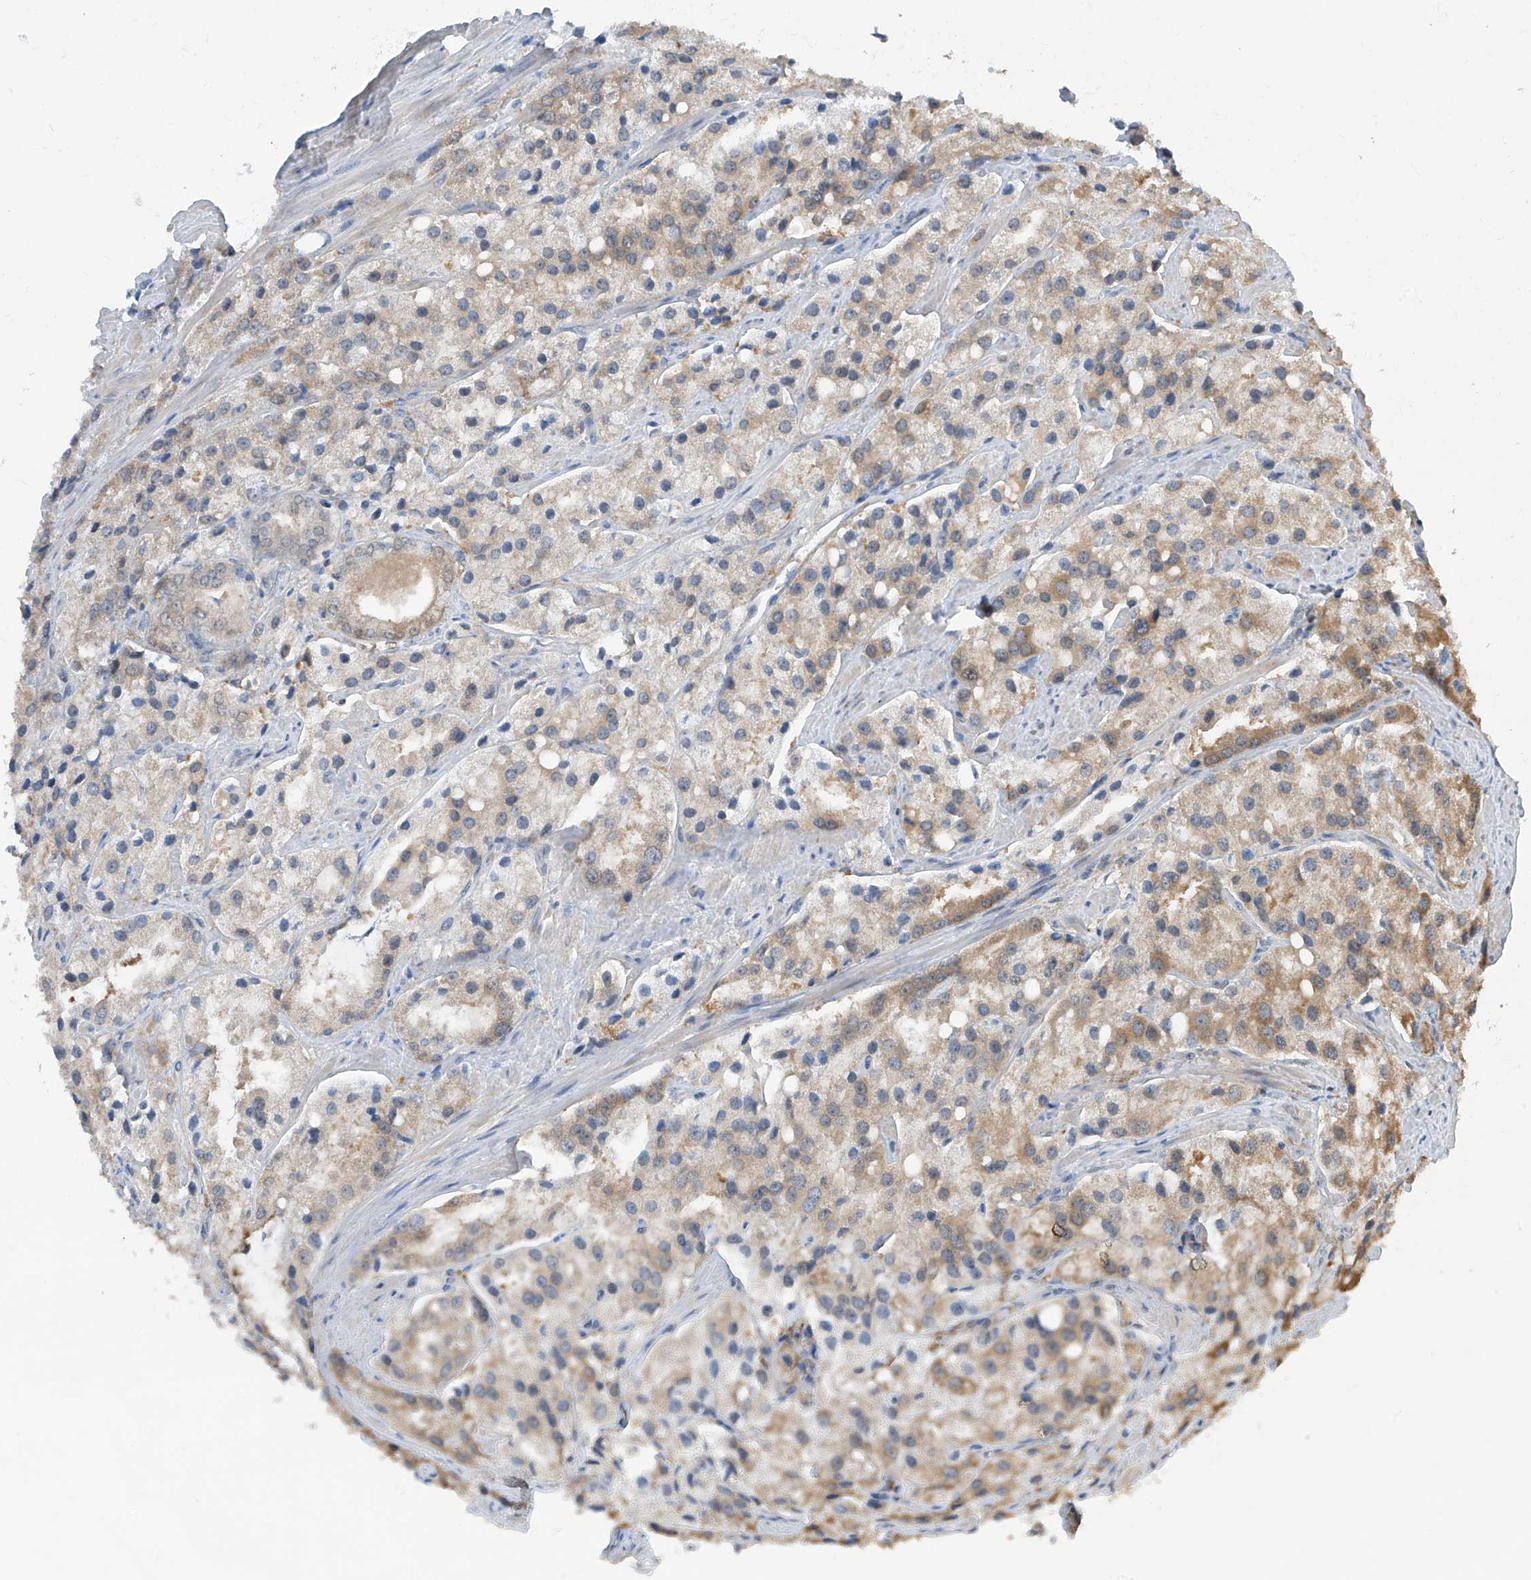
{"staining": {"intensity": "moderate", "quantity": "<25%", "location": "cytoplasmic/membranous"}, "tissue": "prostate cancer", "cell_type": "Tumor cells", "image_type": "cancer", "snomed": [{"axis": "morphology", "description": "Adenocarcinoma, High grade"}, {"axis": "topography", "description": "Prostate"}], "caption": "Prostate cancer stained with a brown dye demonstrates moderate cytoplasmic/membranous positive staining in approximately <25% of tumor cells.", "gene": "TTC38", "patient": {"sex": "male", "age": 66}}